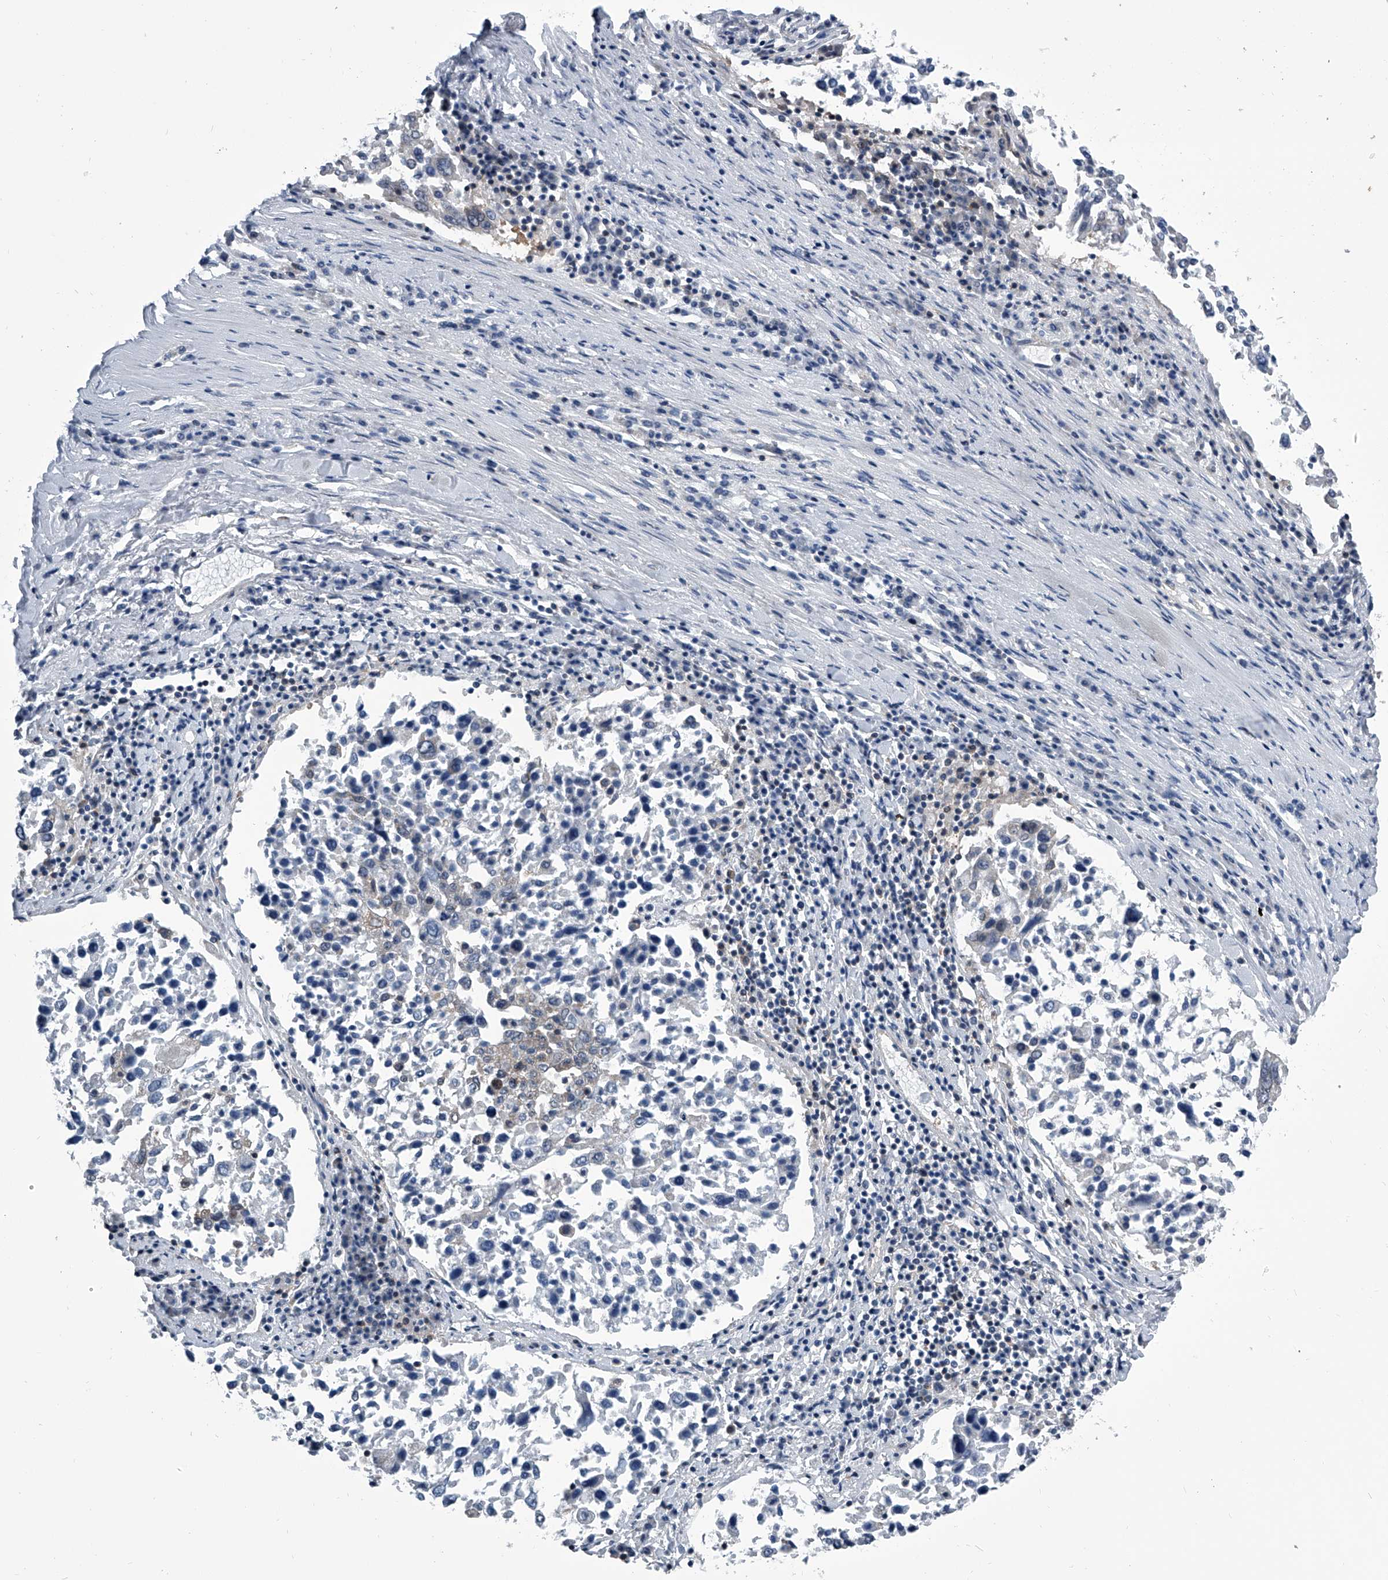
{"staining": {"intensity": "negative", "quantity": "none", "location": "none"}, "tissue": "lung cancer", "cell_type": "Tumor cells", "image_type": "cancer", "snomed": [{"axis": "morphology", "description": "Squamous cell carcinoma, NOS"}, {"axis": "topography", "description": "Lung"}], "caption": "Immunohistochemistry micrograph of human lung cancer stained for a protein (brown), which demonstrates no staining in tumor cells.", "gene": "PPP2R5D", "patient": {"sex": "male", "age": 65}}